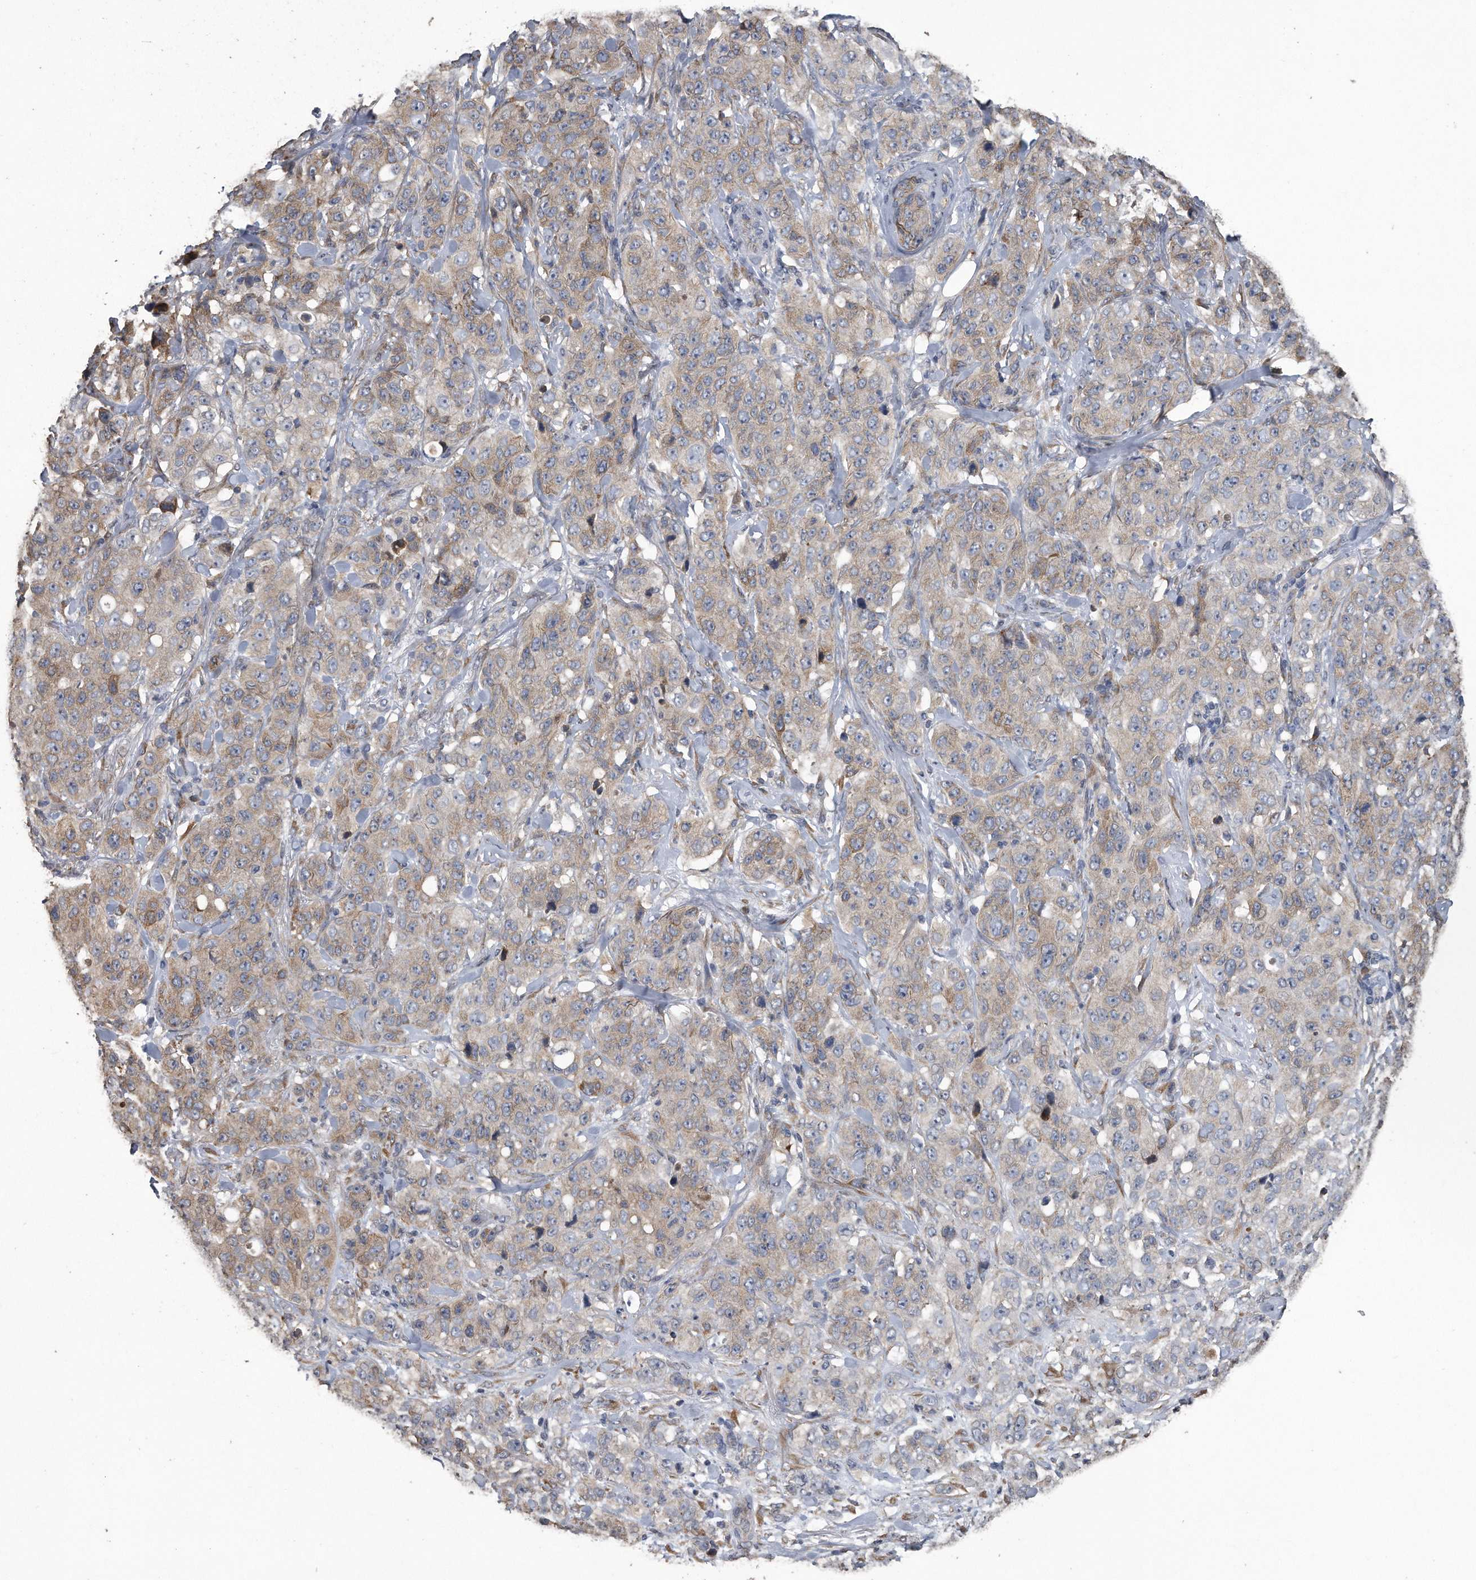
{"staining": {"intensity": "weak", "quantity": ">75%", "location": "cytoplasmic/membranous"}, "tissue": "stomach cancer", "cell_type": "Tumor cells", "image_type": "cancer", "snomed": [{"axis": "morphology", "description": "Adenocarcinoma, NOS"}, {"axis": "topography", "description": "Stomach"}], "caption": "An image of human adenocarcinoma (stomach) stained for a protein reveals weak cytoplasmic/membranous brown staining in tumor cells. The staining is performed using DAB brown chromogen to label protein expression. The nuclei are counter-stained blue using hematoxylin.", "gene": "PCLO", "patient": {"sex": "male", "age": 48}}